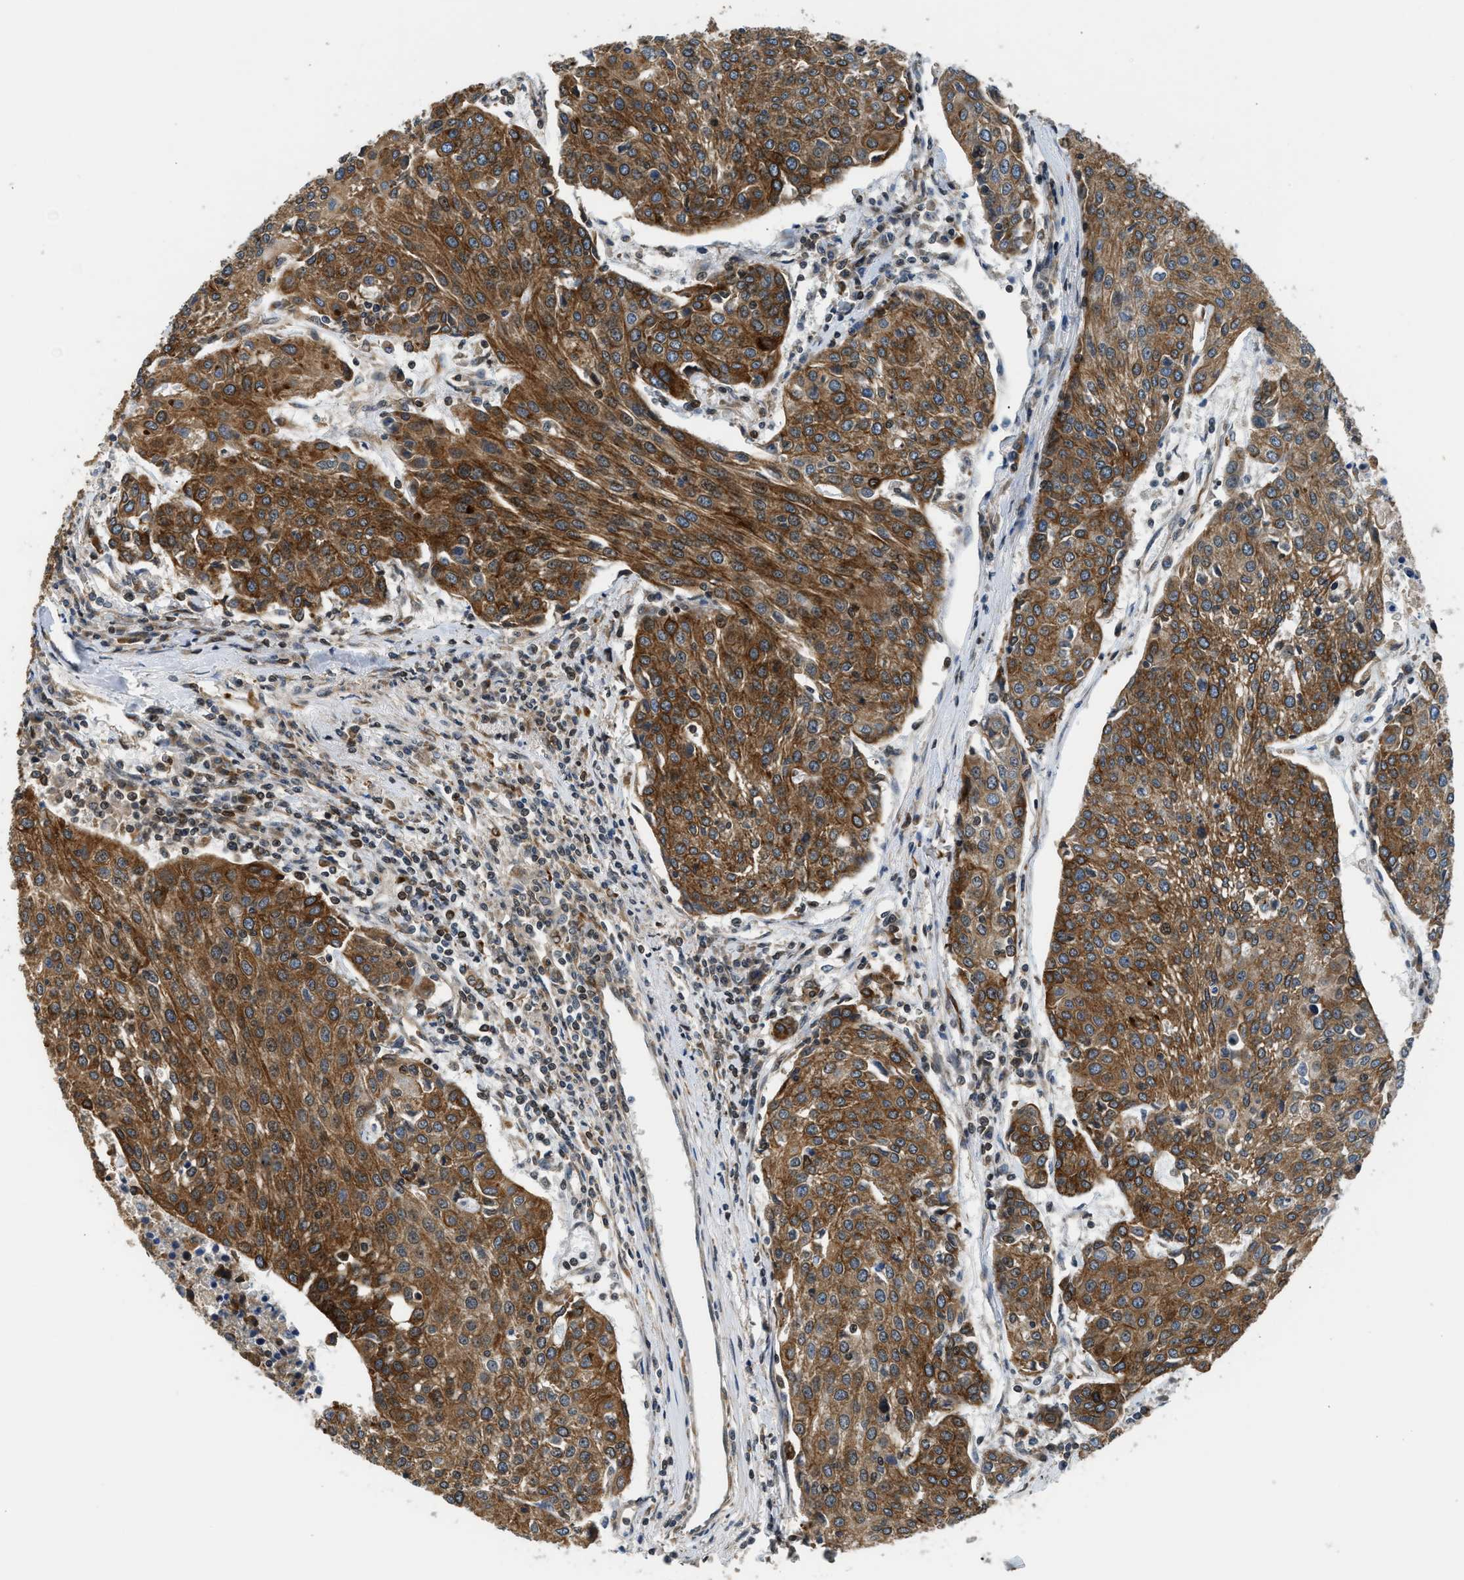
{"staining": {"intensity": "strong", "quantity": ">75%", "location": "cytoplasmic/membranous"}, "tissue": "urothelial cancer", "cell_type": "Tumor cells", "image_type": "cancer", "snomed": [{"axis": "morphology", "description": "Urothelial carcinoma, High grade"}, {"axis": "topography", "description": "Urinary bladder"}], "caption": "The immunohistochemical stain shows strong cytoplasmic/membranous expression in tumor cells of urothelial cancer tissue.", "gene": "RETREG3", "patient": {"sex": "female", "age": 85}}